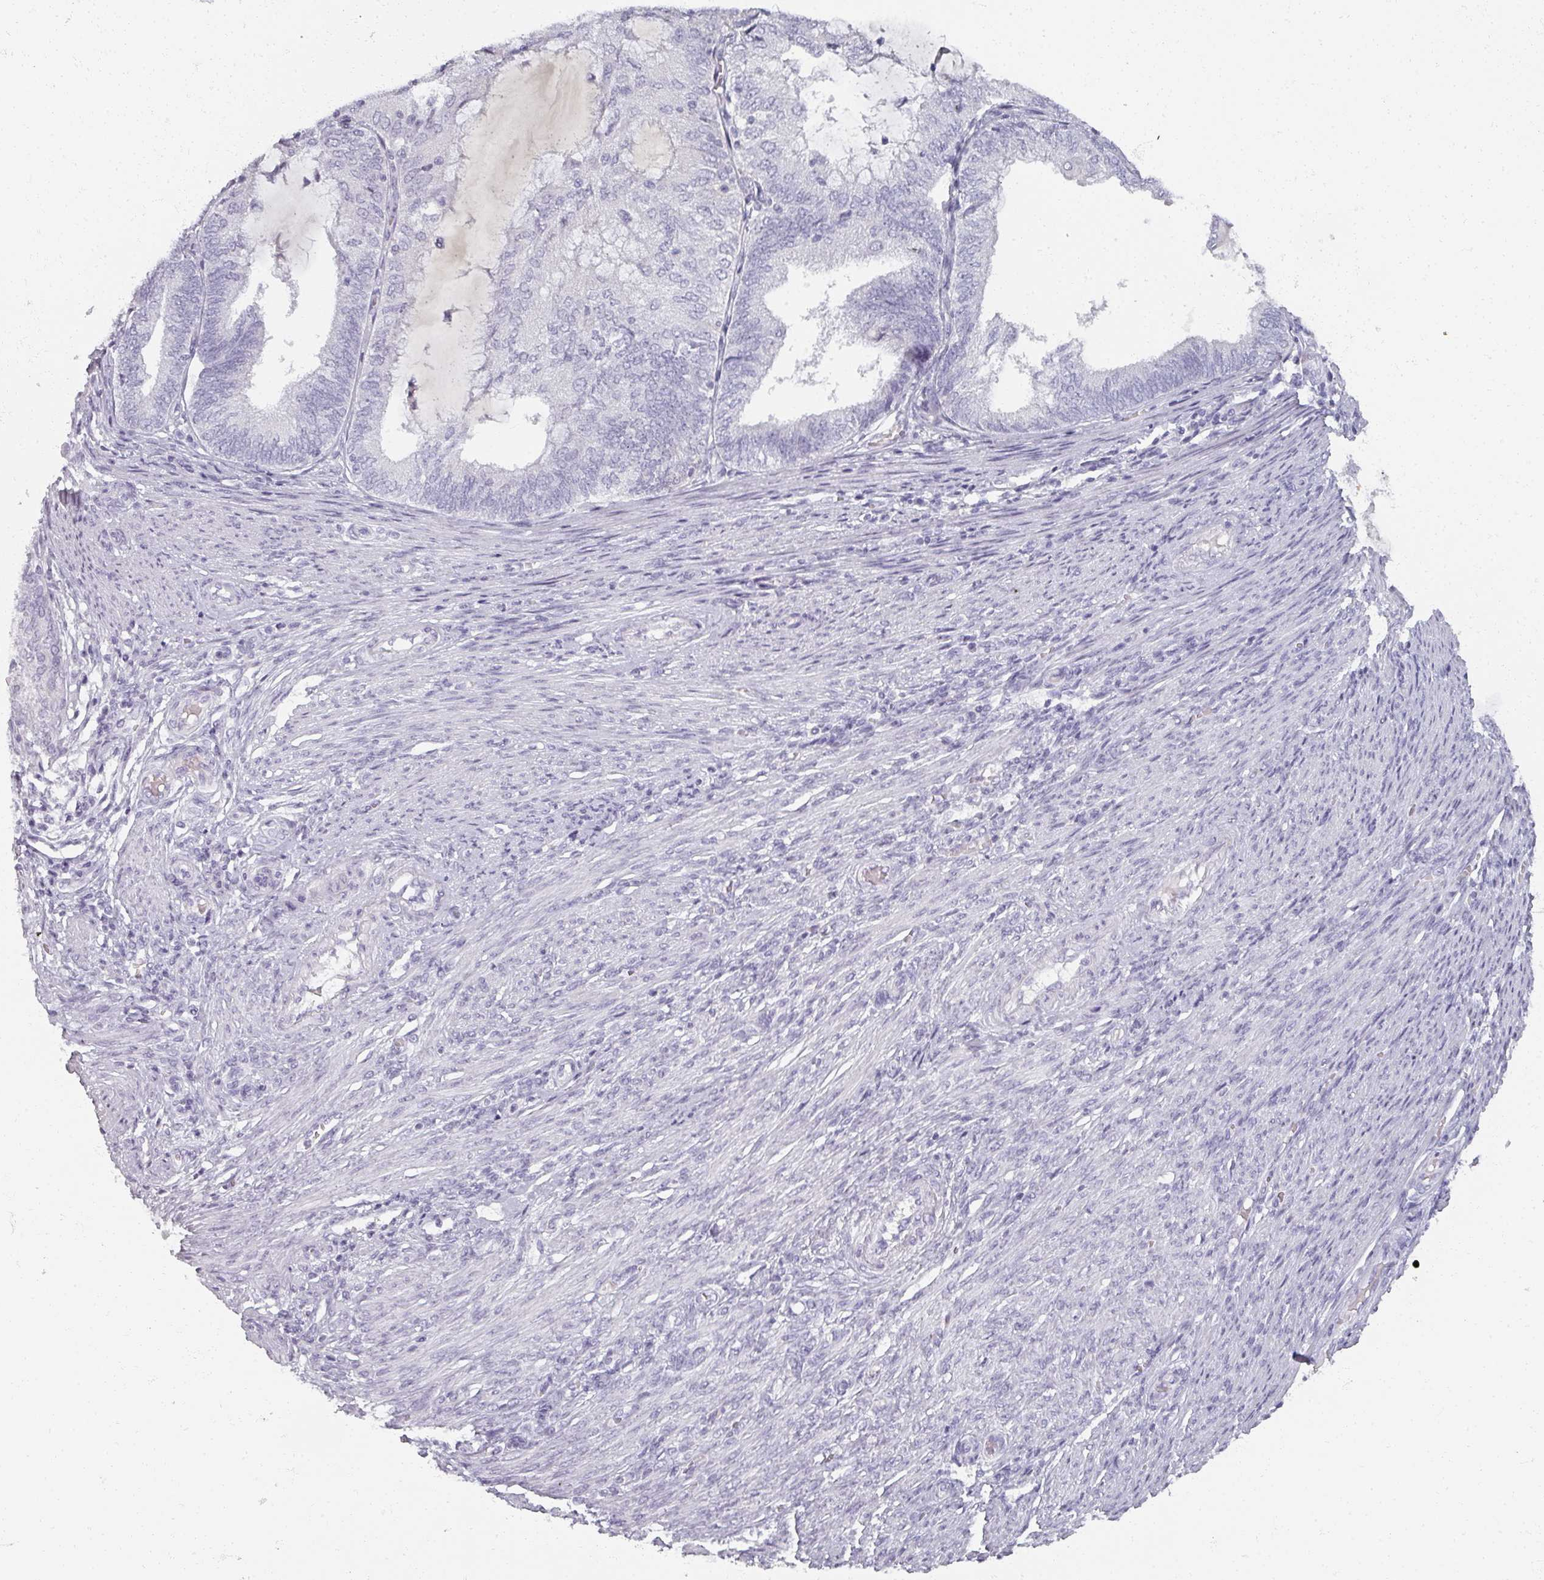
{"staining": {"intensity": "negative", "quantity": "none", "location": "none"}, "tissue": "endometrial cancer", "cell_type": "Tumor cells", "image_type": "cancer", "snomed": [{"axis": "morphology", "description": "Adenocarcinoma, NOS"}, {"axis": "topography", "description": "Endometrium"}], "caption": "Histopathology image shows no protein staining in tumor cells of endometrial cancer (adenocarcinoma) tissue. (DAB (3,3'-diaminobenzidine) IHC with hematoxylin counter stain).", "gene": "REG3G", "patient": {"sex": "female", "age": 81}}